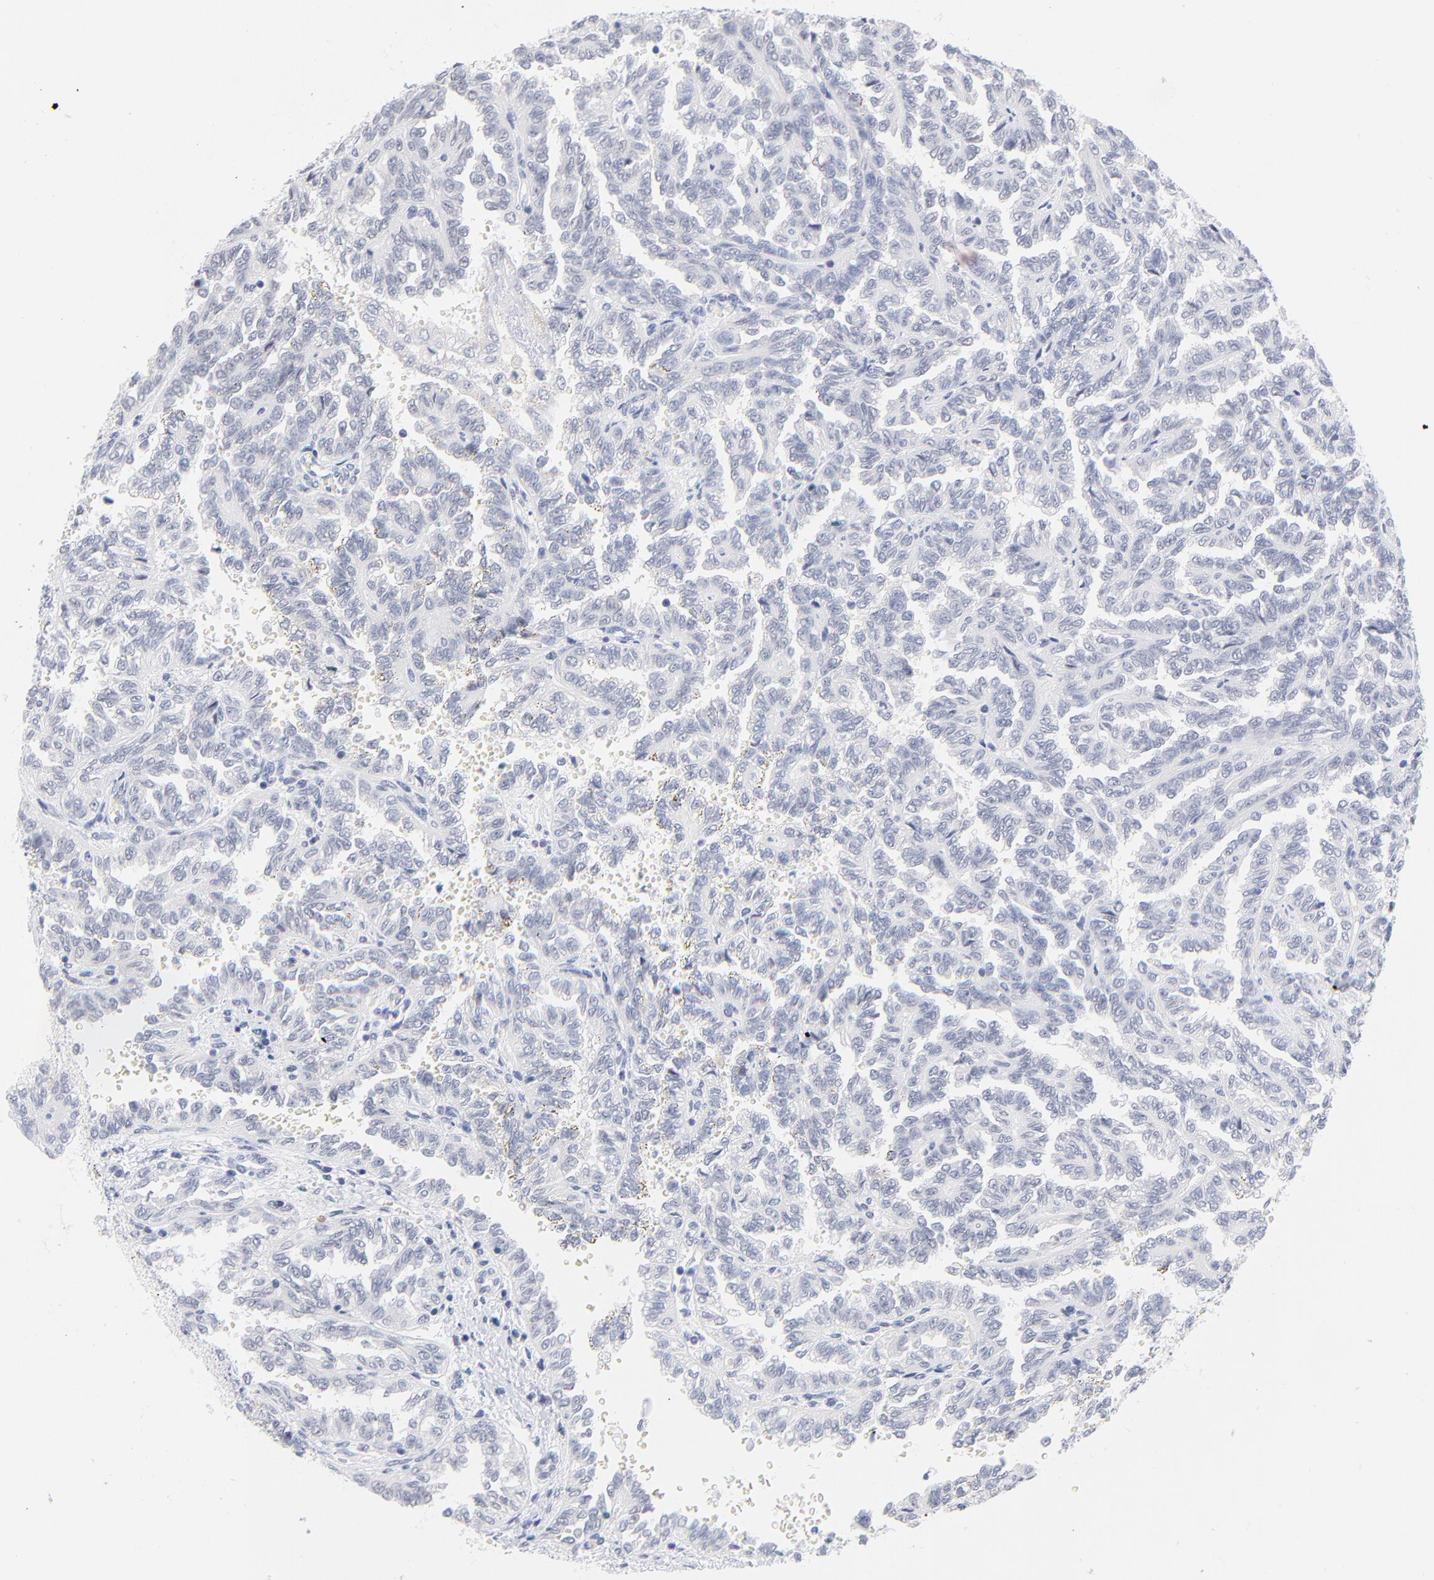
{"staining": {"intensity": "negative", "quantity": "none", "location": "none"}, "tissue": "renal cancer", "cell_type": "Tumor cells", "image_type": "cancer", "snomed": [{"axis": "morphology", "description": "Inflammation, NOS"}, {"axis": "morphology", "description": "Adenocarcinoma, NOS"}, {"axis": "topography", "description": "Kidney"}], "caption": "DAB immunohistochemical staining of adenocarcinoma (renal) reveals no significant positivity in tumor cells. Nuclei are stained in blue.", "gene": "ZNF74", "patient": {"sex": "male", "age": 68}}